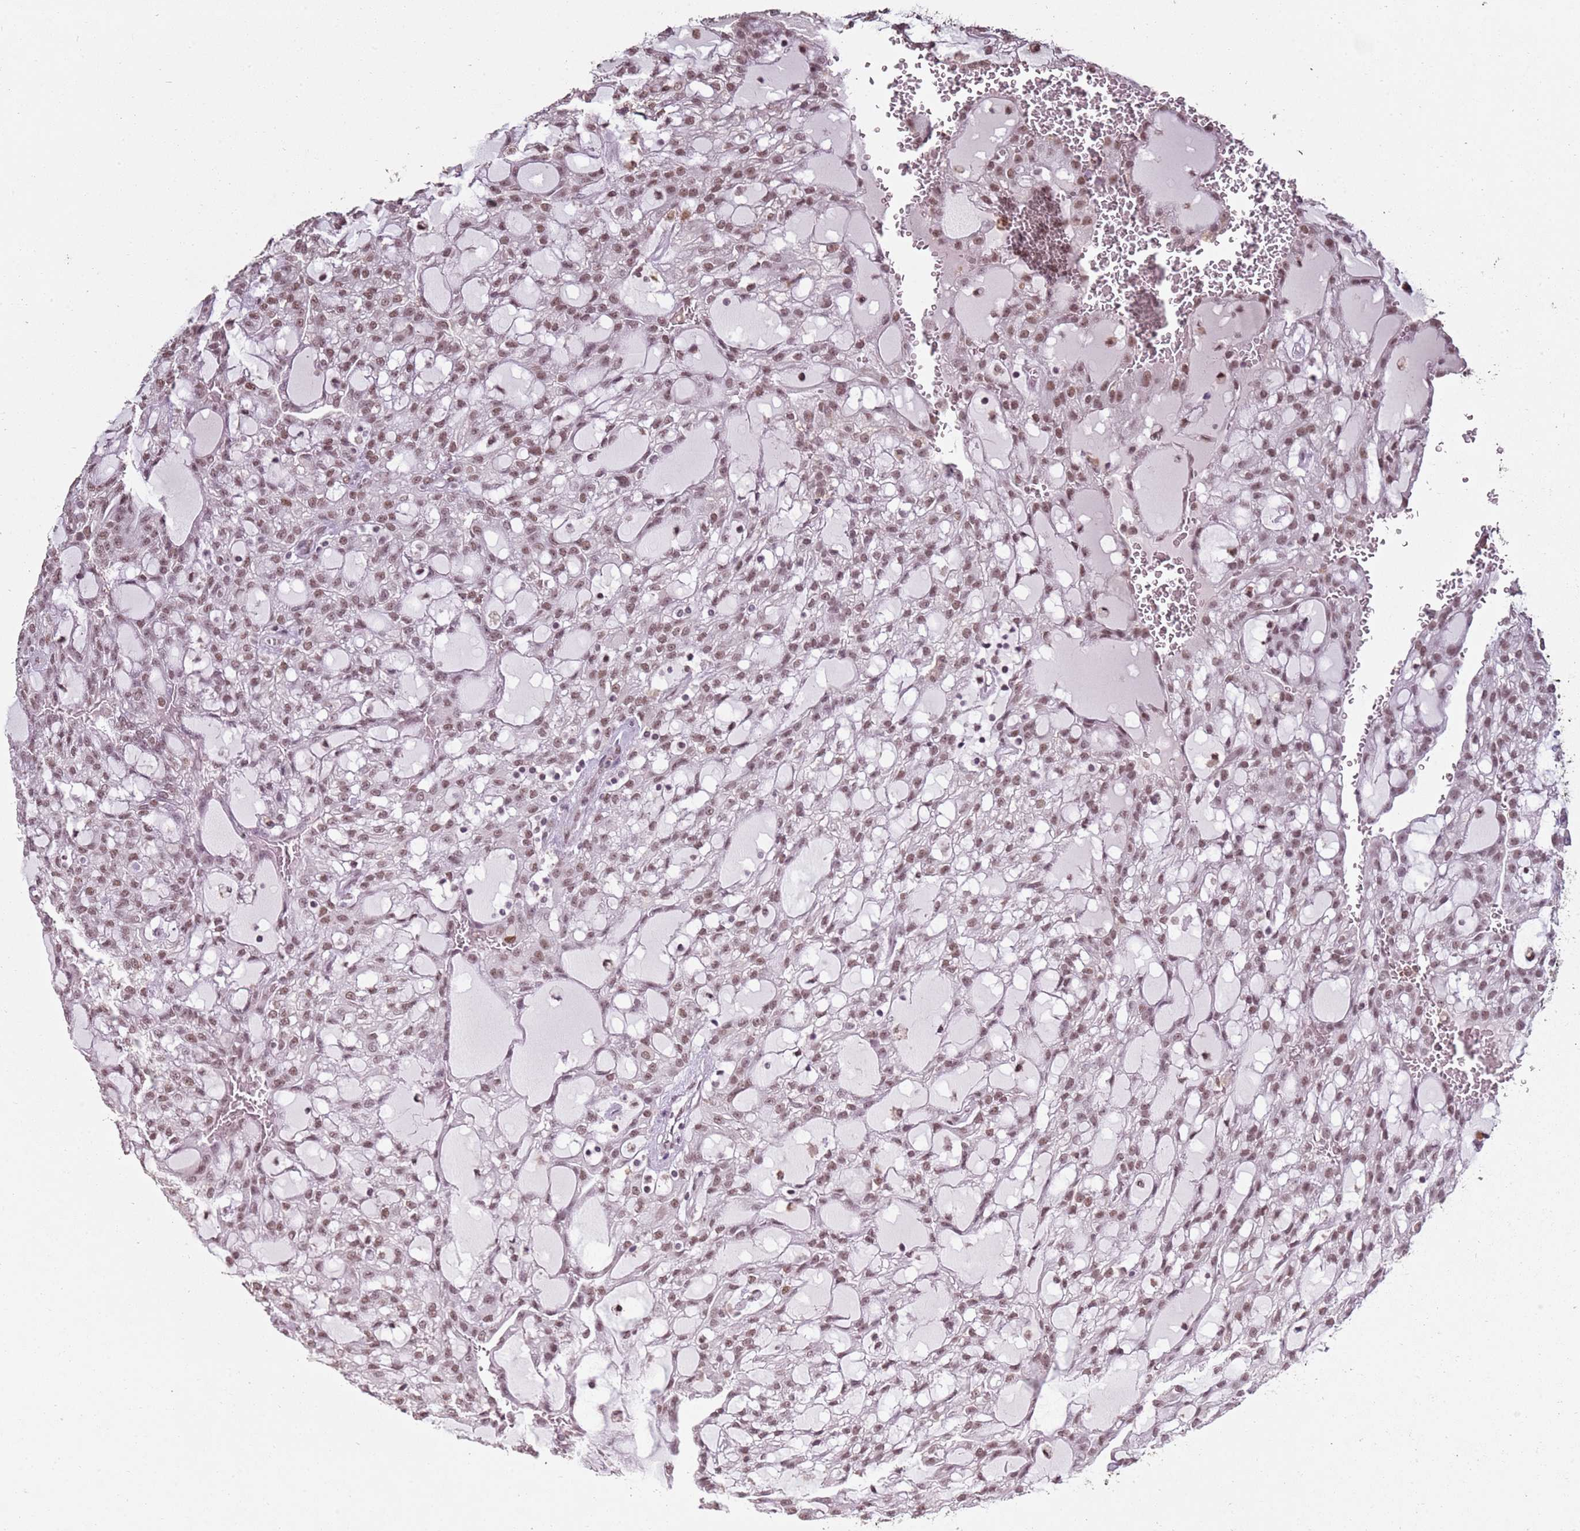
{"staining": {"intensity": "moderate", "quantity": ">75%", "location": "nuclear"}, "tissue": "renal cancer", "cell_type": "Tumor cells", "image_type": "cancer", "snomed": [{"axis": "morphology", "description": "Adenocarcinoma, NOS"}, {"axis": "topography", "description": "Kidney"}], "caption": "This is a micrograph of IHC staining of renal cancer, which shows moderate positivity in the nuclear of tumor cells.", "gene": "ARL14EP", "patient": {"sex": "male", "age": 63}}